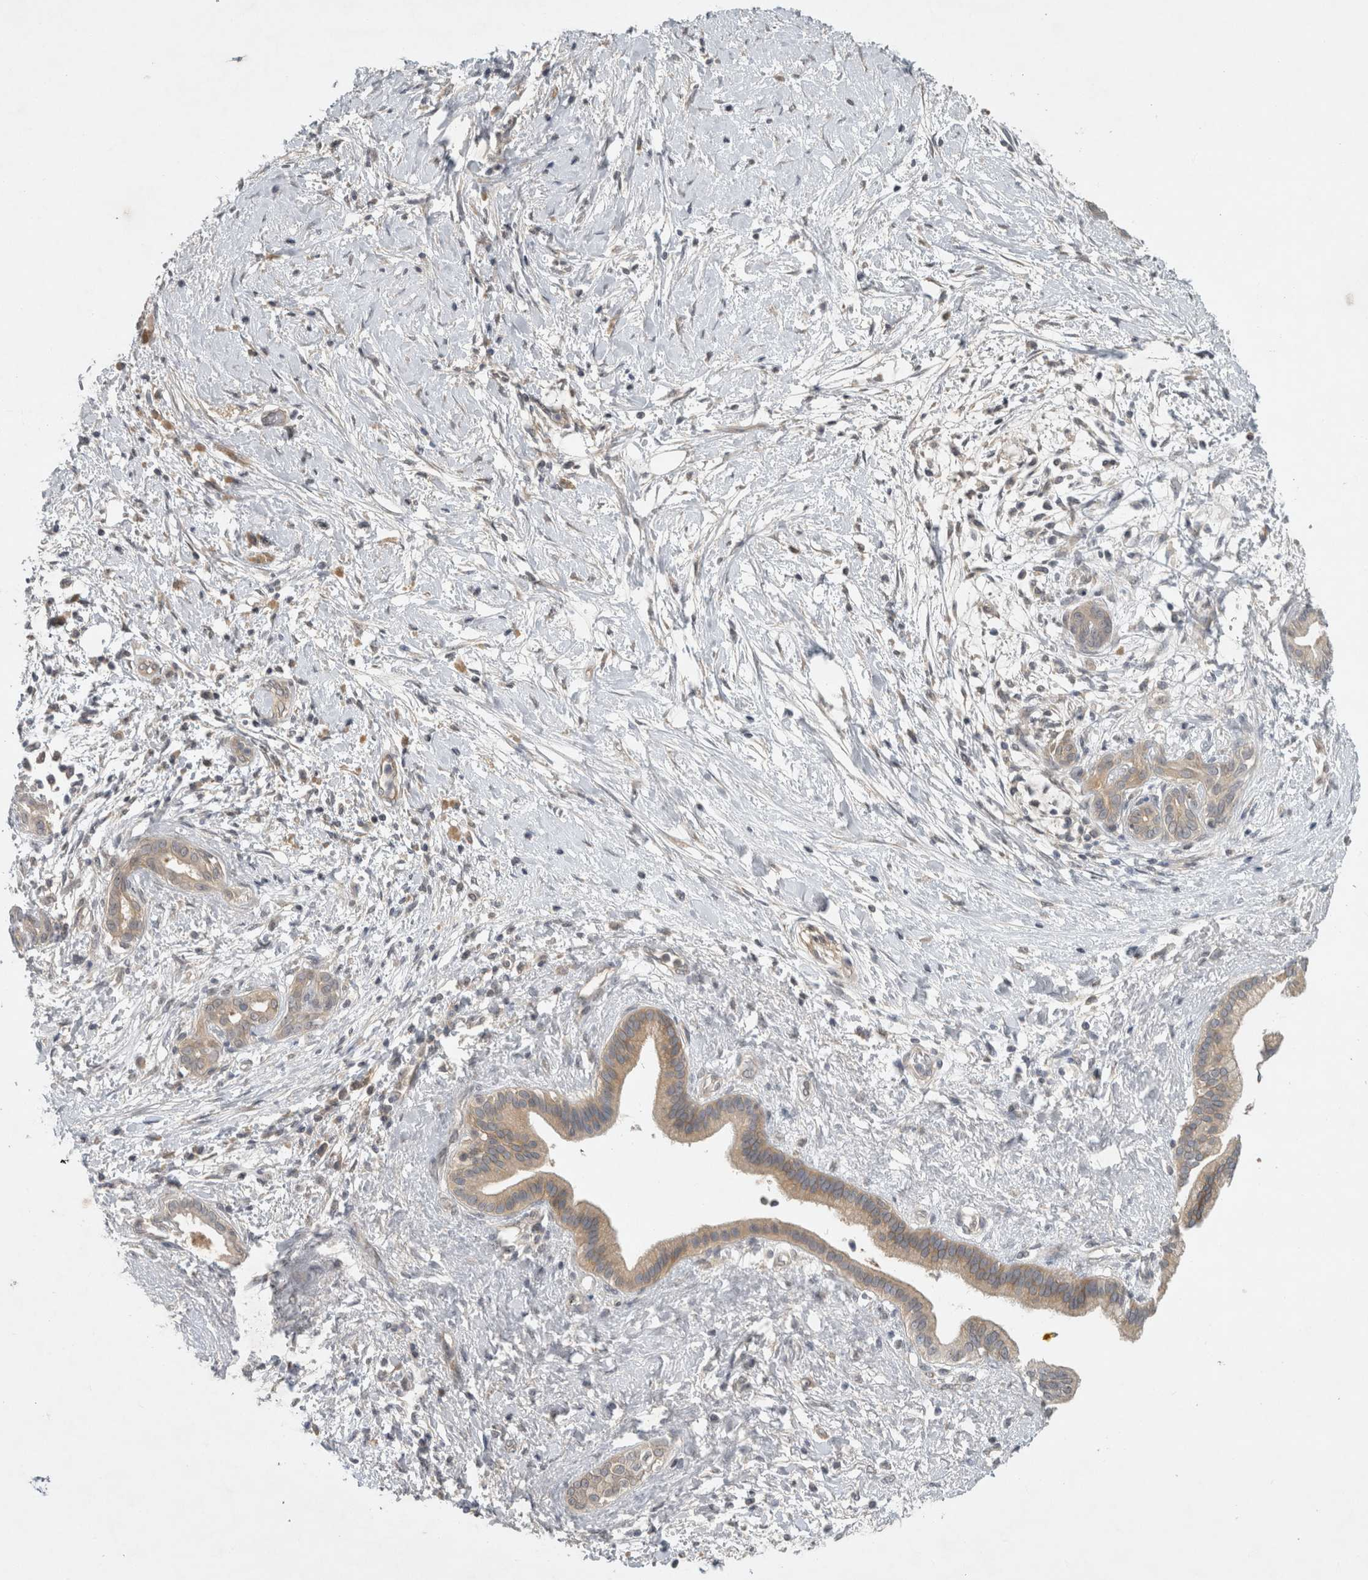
{"staining": {"intensity": "weak", "quantity": ">75%", "location": "cytoplasmic/membranous"}, "tissue": "pancreatic cancer", "cell_type": "Tumor cells", "image_type": "cancer", "snomed": [{"axis": "morphology", "description": "Adenocarcinoma, NOS"}, {"axis": "topography", "description": "Pancreas"}], "caption": "An image of pancreatic cancer stained for a protein demonstrates weak cytoplasmic/membranous brown staining in tumor cells.", "gene": "AASDHPPT", "patient": {"sex": "male", "age": 58}}